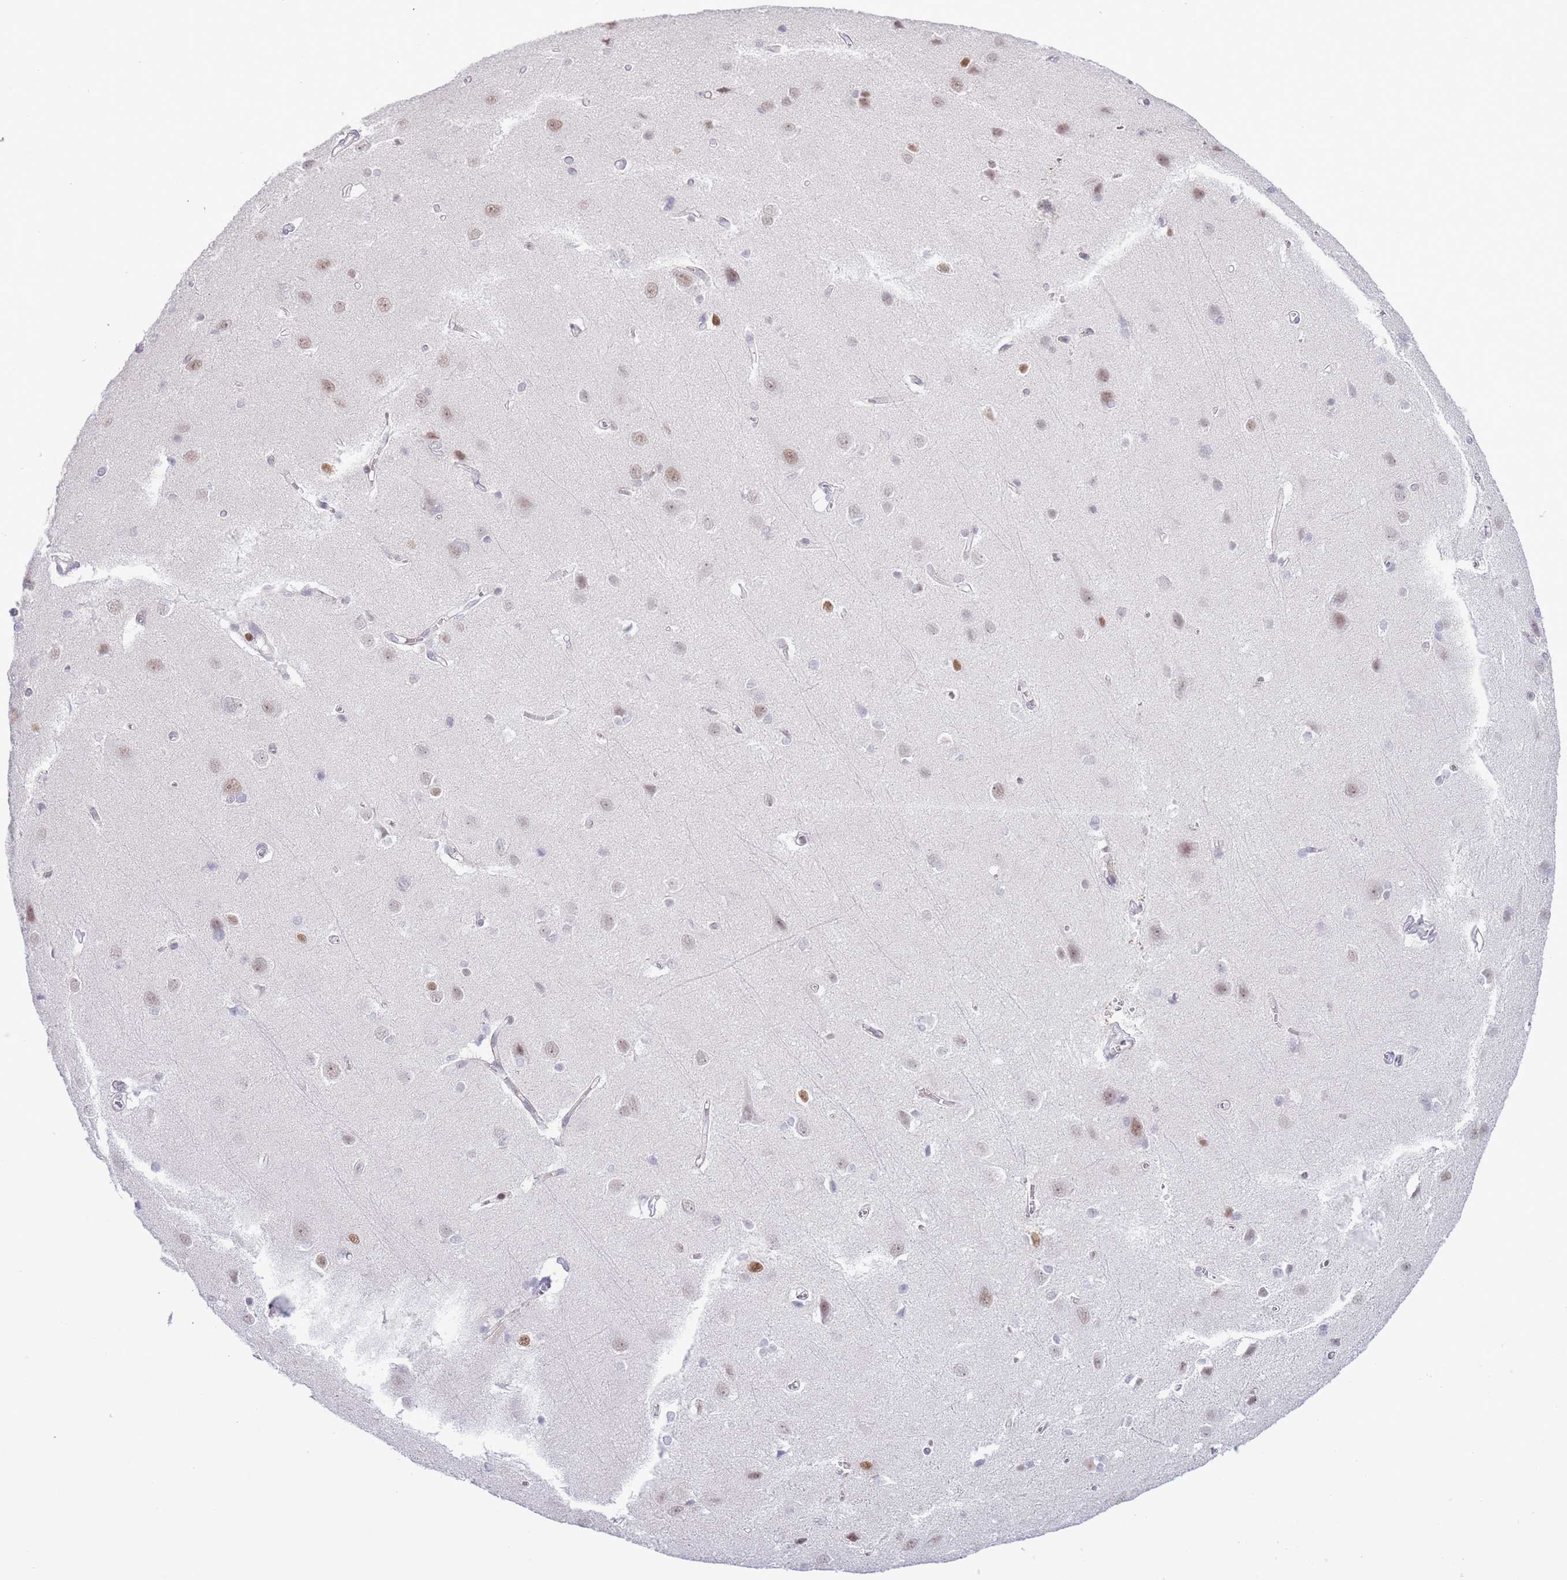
{"staining": {"intensity": "negative", "quantity": "none", "location": "none"}, "tissue": "cerebral cortex", "cell_type": "Endothelial cells", "image_type": "normal", "snomed": [{"axis": "morphology", "description": "Normal tissue, NOS"}, {"axis": "topography", "description": "Cerebral cortex"}], "caption": "Benign cerebral cortex was stained to show a protein in brown. There is no significant staining in endothelial cells. (DAB (3,3'-diaminobenzidine) immunohistochemistry with hematoxylin counter stain).", "gene": "MFSD10", "patient": {"sex": "male", "age": 37}}